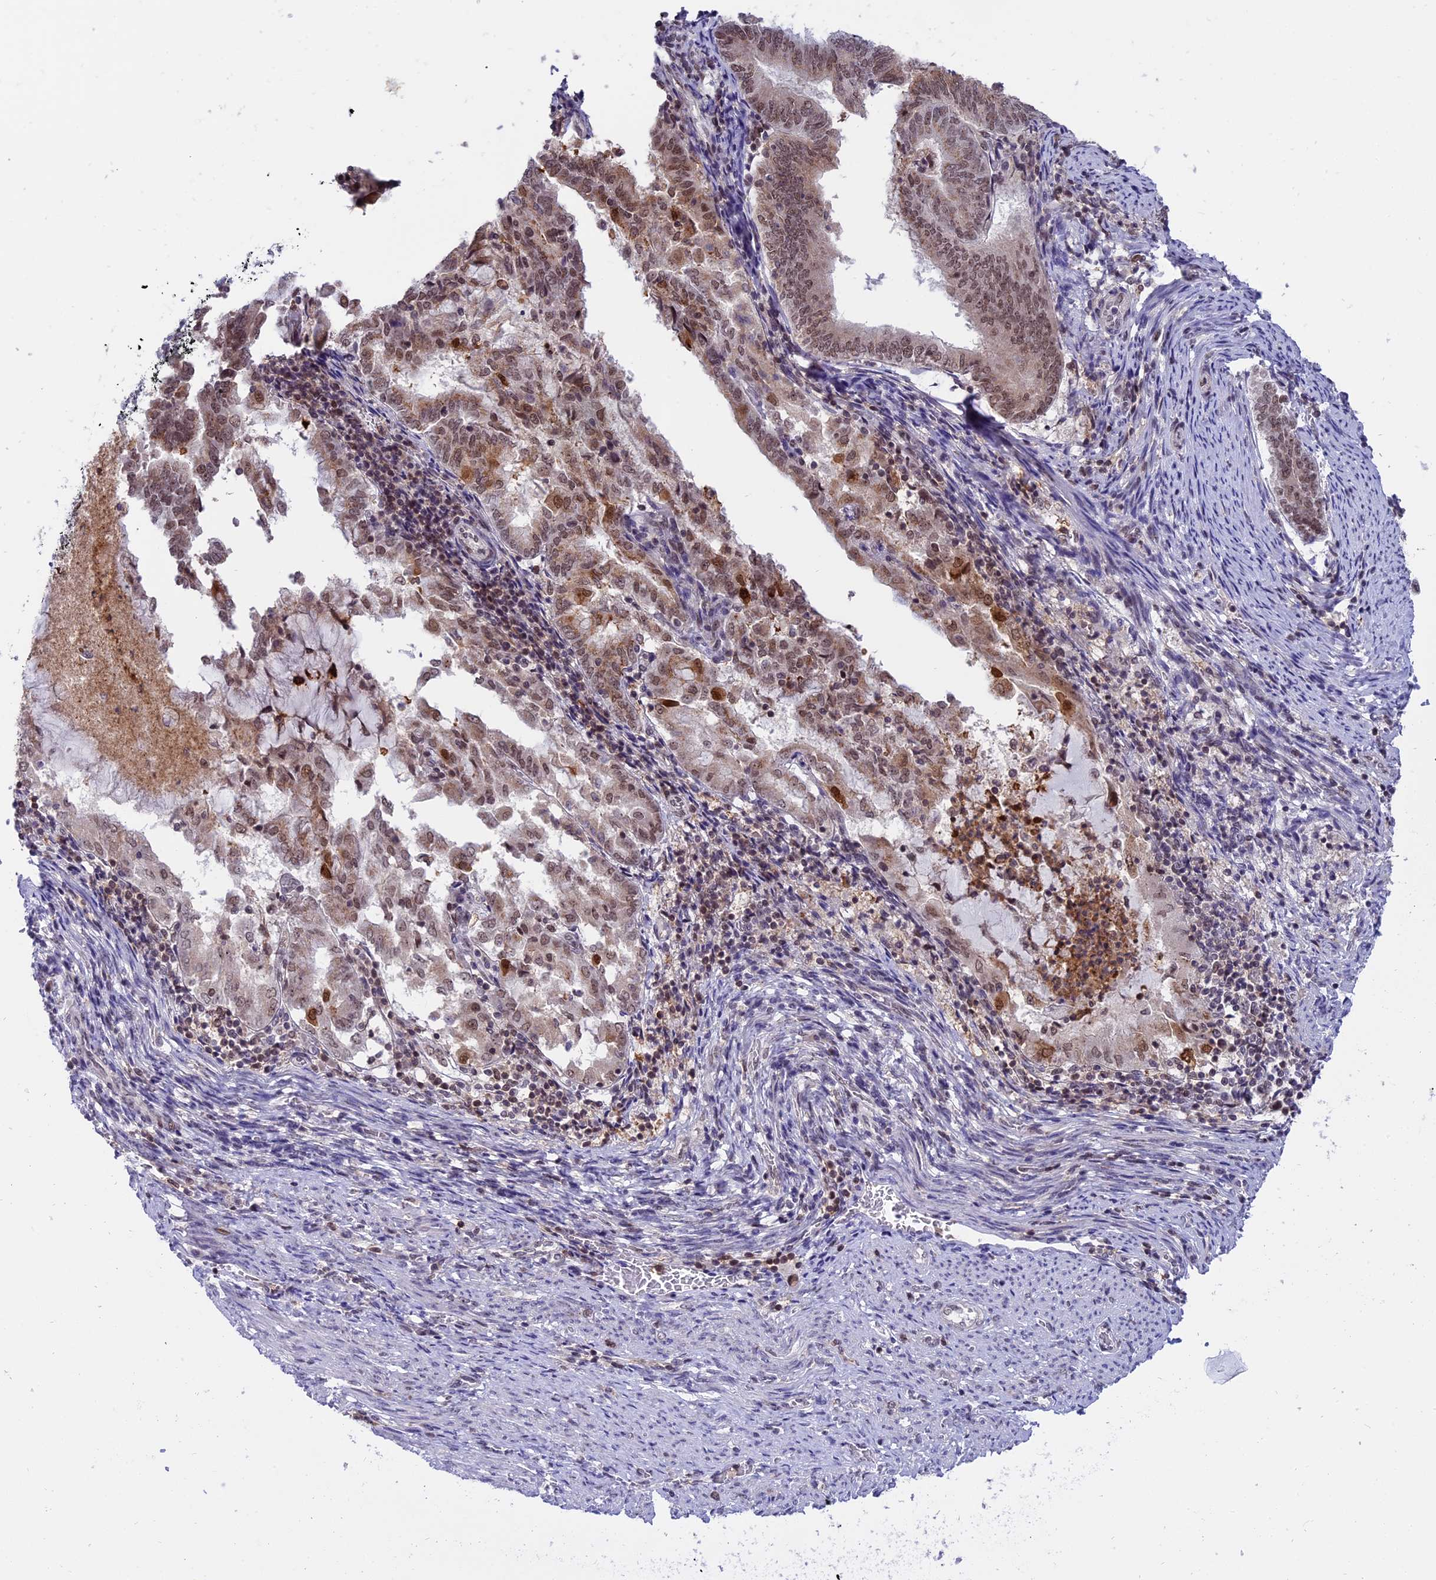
{"staining": {"intensity": "moderate", "quantity": ">75%", "location": "nuclear"}, "tissue": "endometrial cancer", "cell_type": "Tumor cells", "image_type": "cancer", "snomed": [{"axis": "morphology", "description": "Adenocarcinoma, NOS"}, {"axis": "topography", "description": "Endometrium"}], "caption": "IHC staining of endometrial cancer (adenocarcinoma), which exhibits medium levels of moderate nuclear positivity in about >75% of tumor cells indicating moderate nuclear protein staining. The staining was performed using DAB (3,3'-diaminobenzidine) (brown) for protein detection and nuclei were counterstained in hematoxylin (blue).", "gene": "TADA3", "patient": {"sex": "female", "age": 80}}